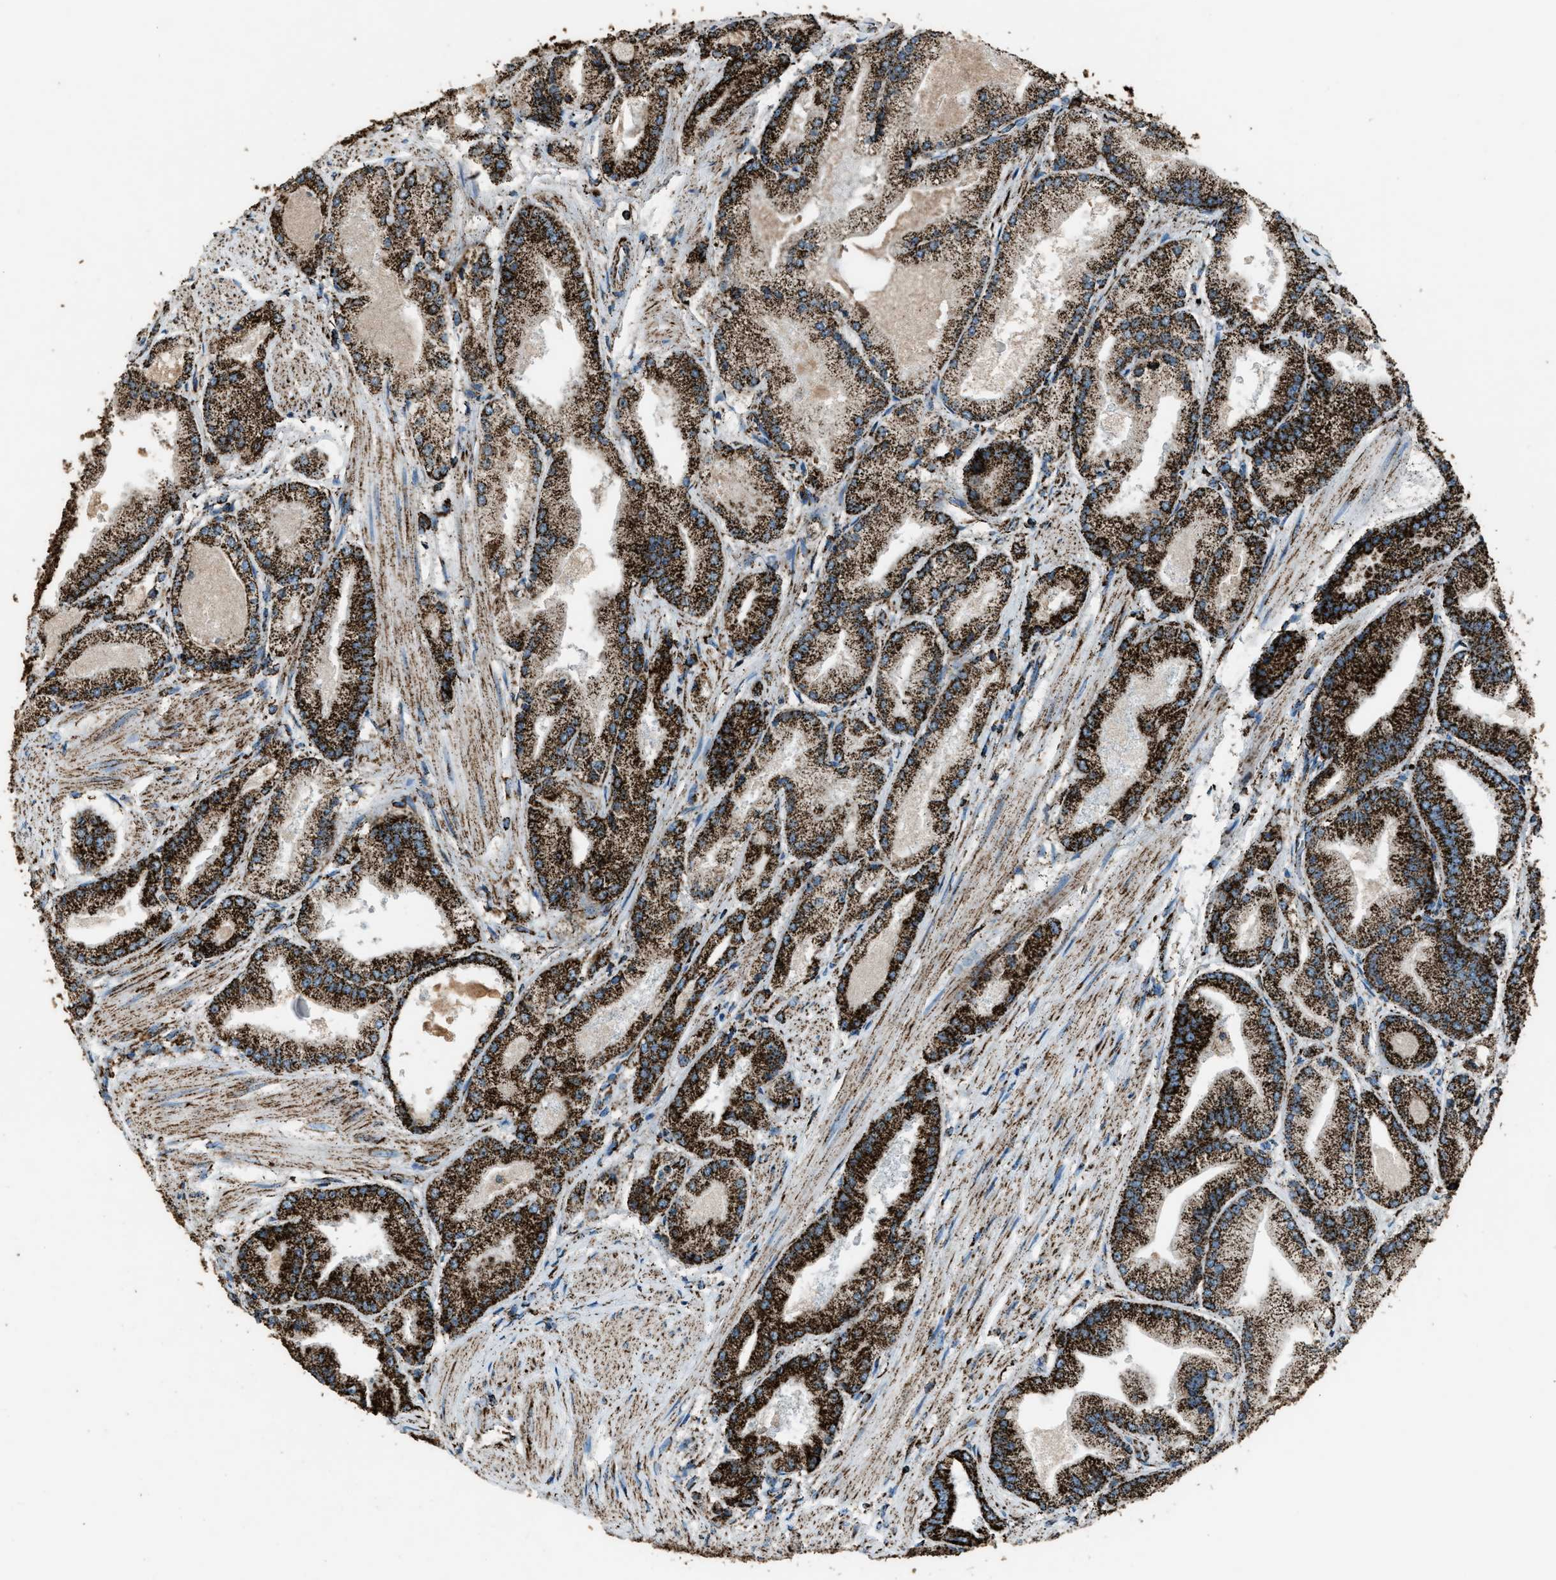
{"staining": {"intensity": "strong", "quantity": "25%-75%", "location": "cytoplasmic/membranous"}, "tissue": "prostate cancer", "cell_type": "Tumor cells", "image_type": "cancer", "snomed": [{"axis": "morphology", "description": "Adenocarcinoma, High grade"}, {"axis": "topography", "description": "Prostate"}], "caption": "Strong cytoplasmic/membranous protein positivity is identified in approximately 25%-75% of tumor cells in prostate cancer.", "gene": "MDH2", "patient": {"sex": "male", "age": 50}}